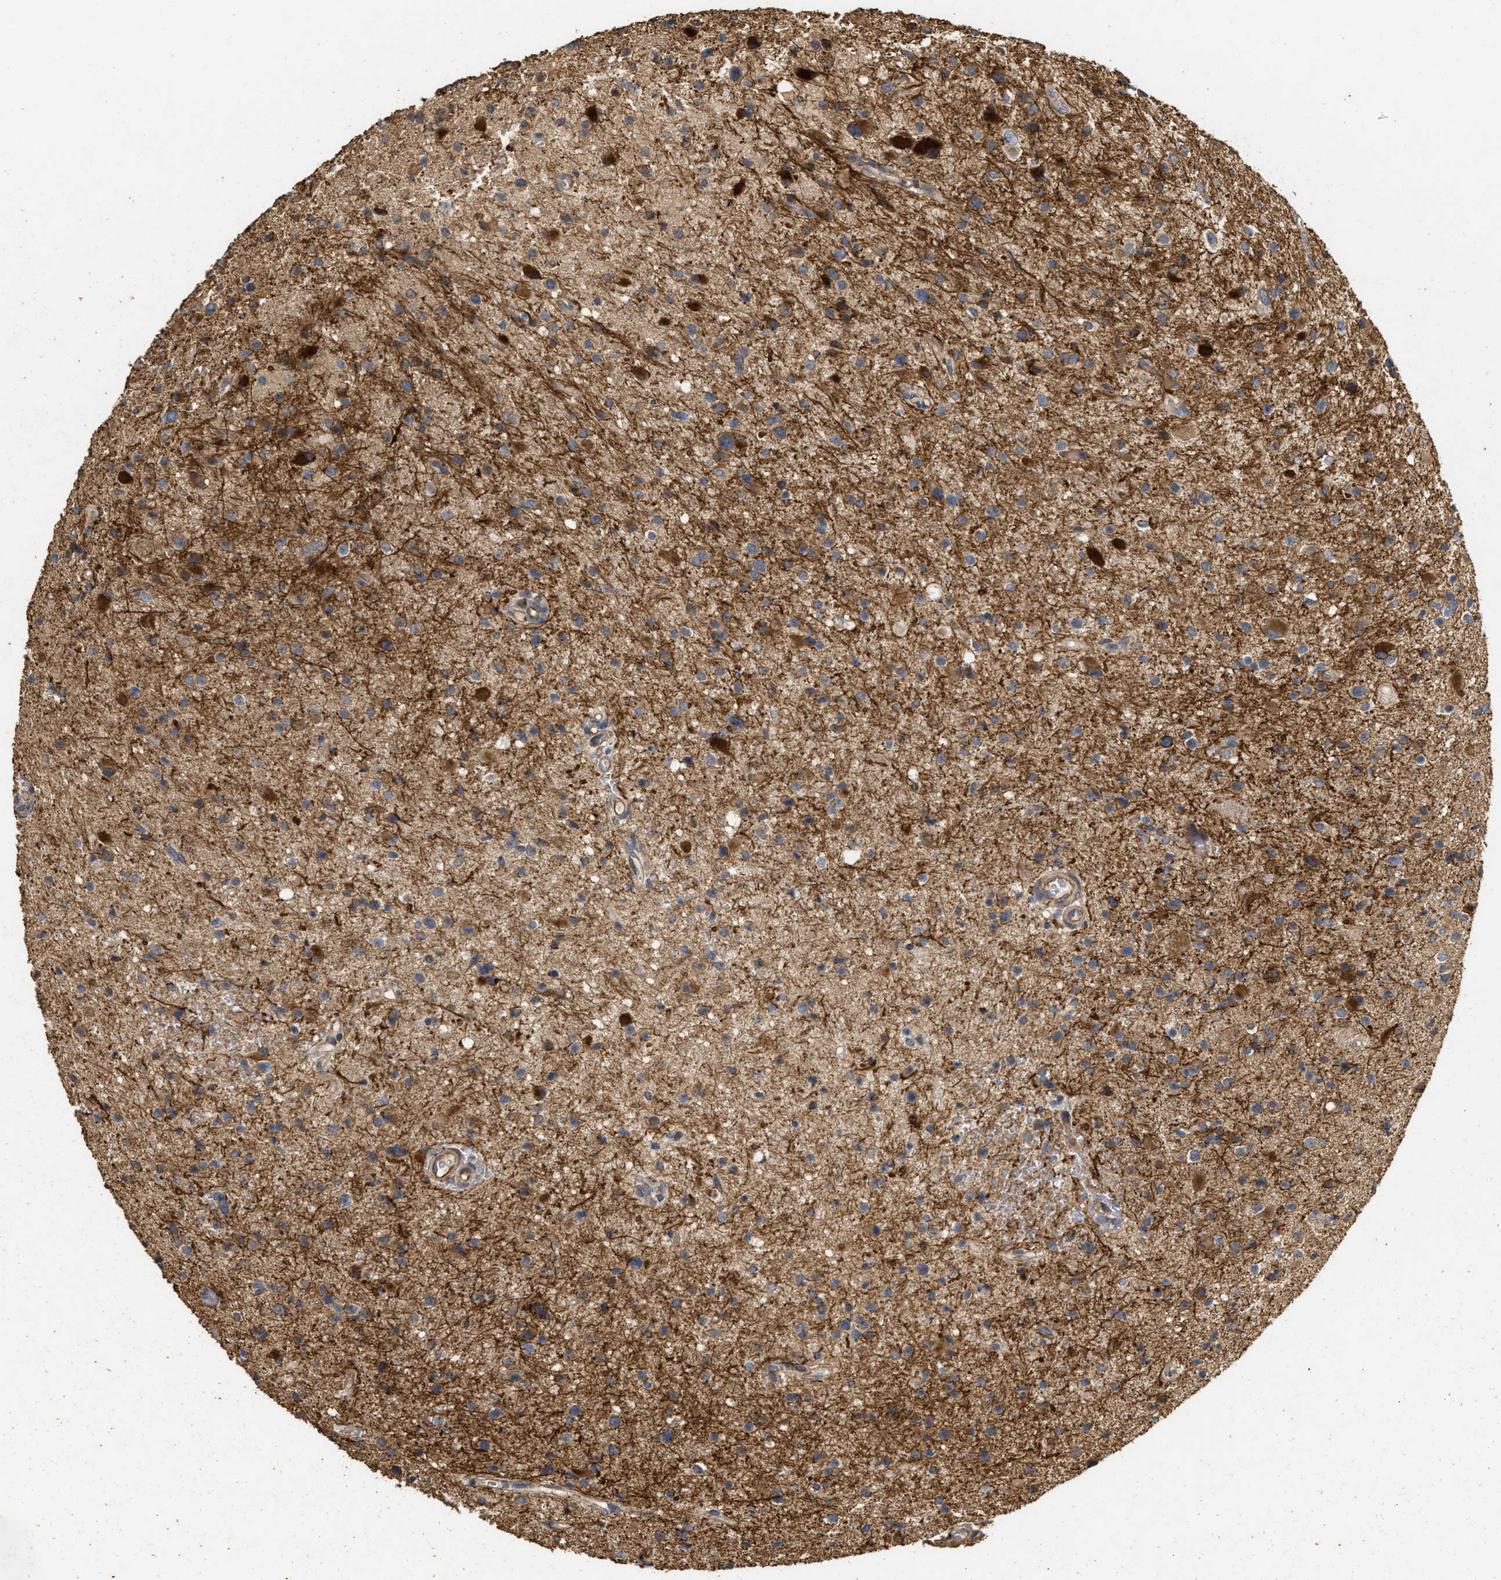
{"staining": {"intensity": "moderate", "quantity": "25%-75%", "location": "cytoplasmic/membranous"}, "tissue": "glioma", "cell_type": "Tumor cells", "image_type": "cancer", "snomed": [{"axis": "morphology", "description": "Glioma, malignant, High grade"}, {"axis": "topography", "description": "Brain"}], "caption": "Immunohistochemistry (IHC) (DAB) staining of malignant high-grade glioma reveals moderate cytoplasmic/membranous protein positivity in about 25%-75% of tumor cells.", "gene": "NAV1", "patient": {"sex": "male", "age": 33}}